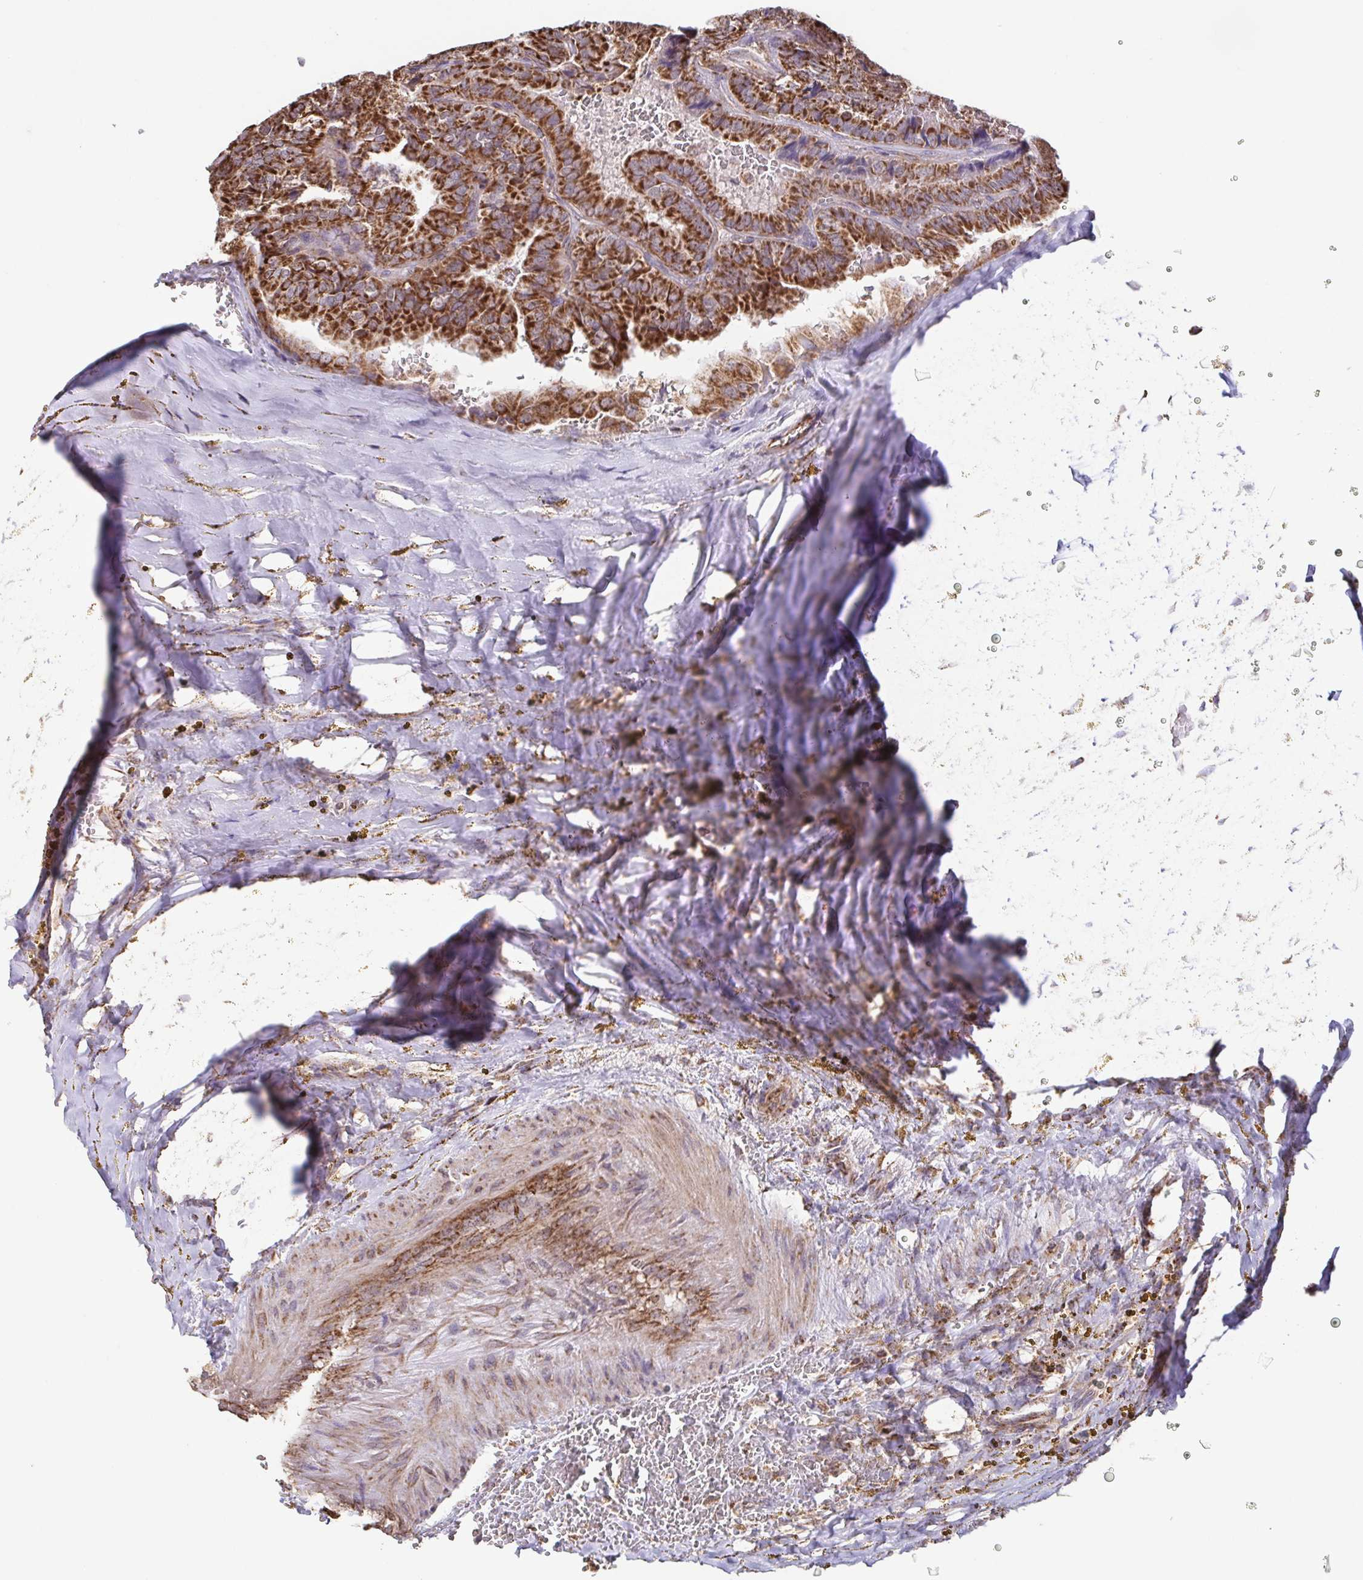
{"staining": {"intensity": "strong", "quantity": ">75%", "location": "cytoplasmic/membranous"}, "tissue": "thyroid cancer", "cell_type": "Tumor cells", "image_type": "cancer", "snomed": [{"axis": "morphology", "description": "Papillary adenocarcinoma, NOS"}, {"axis": "topography", "description": "Thyroid gland"}], "caption": "Immunohistochemical staining of human papillary adenocarcinoma (thyroid) shows high levels of strong cytoplasmic/membranous protein positivity in approximately >75% of tumor cells.", "gene": "DIP2B", "patient": {"sex": "female", "age": 75}}